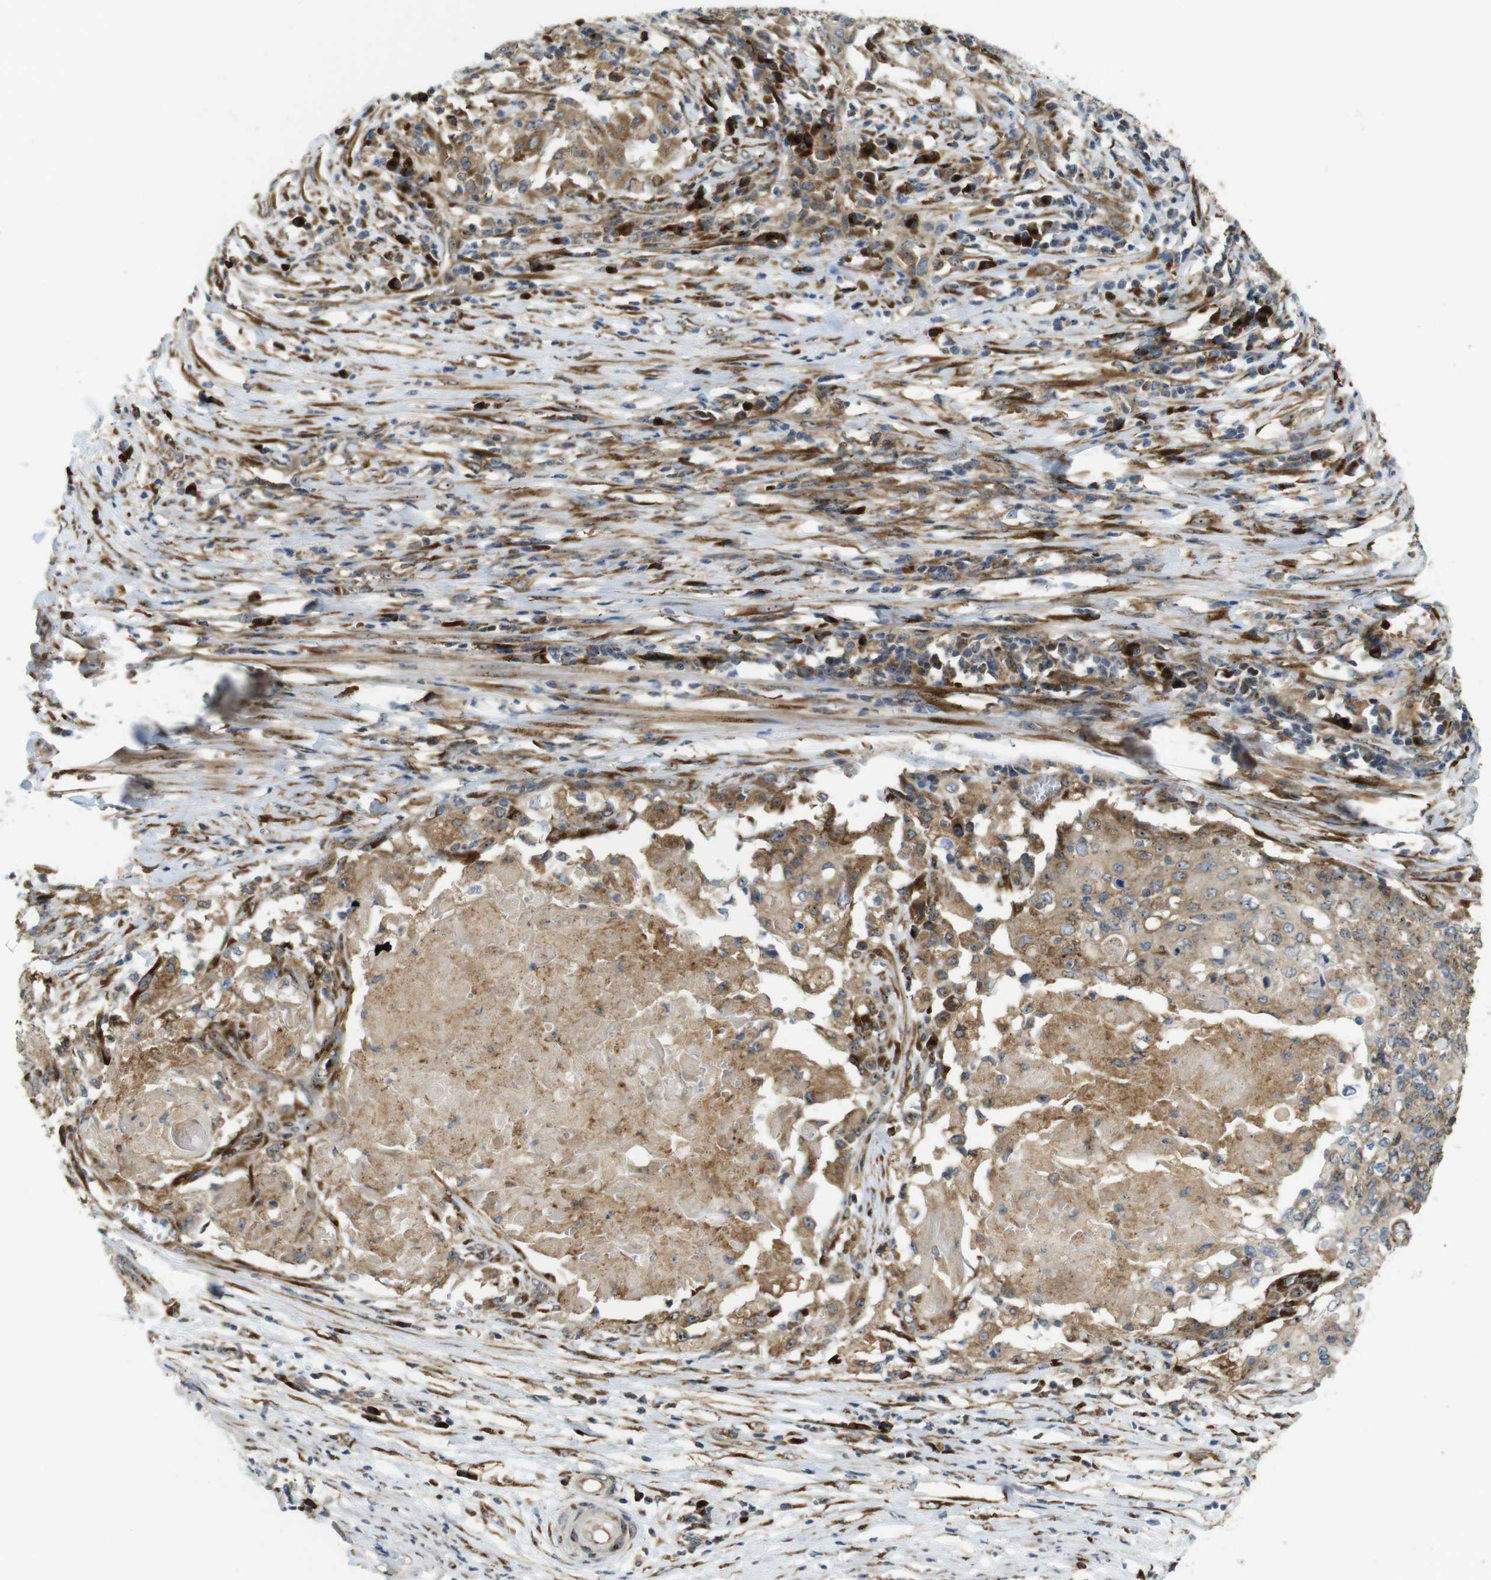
{"staining": {"intensity": "moderate", "quantity": ">75%", "location": "cytoplasmic/membranous"}, "tissue": "cervical cancer", "cell_type": "Tumor cells", "image_type": "cancer", "snomed": [{"axis": "morphology", "description": "Squamous cell carcinoma, NOS"}, {"axis": "topography", "description": "Cervix"}], "caption": "A micrograph of human cervical cancer (squamous cell carcinoma) stained for a protein shows moderate cytoplasmic/membranous brown staining in tumor cells.", "gene": "TMEM143", "patient": {"sex": "female", "age": 39}}